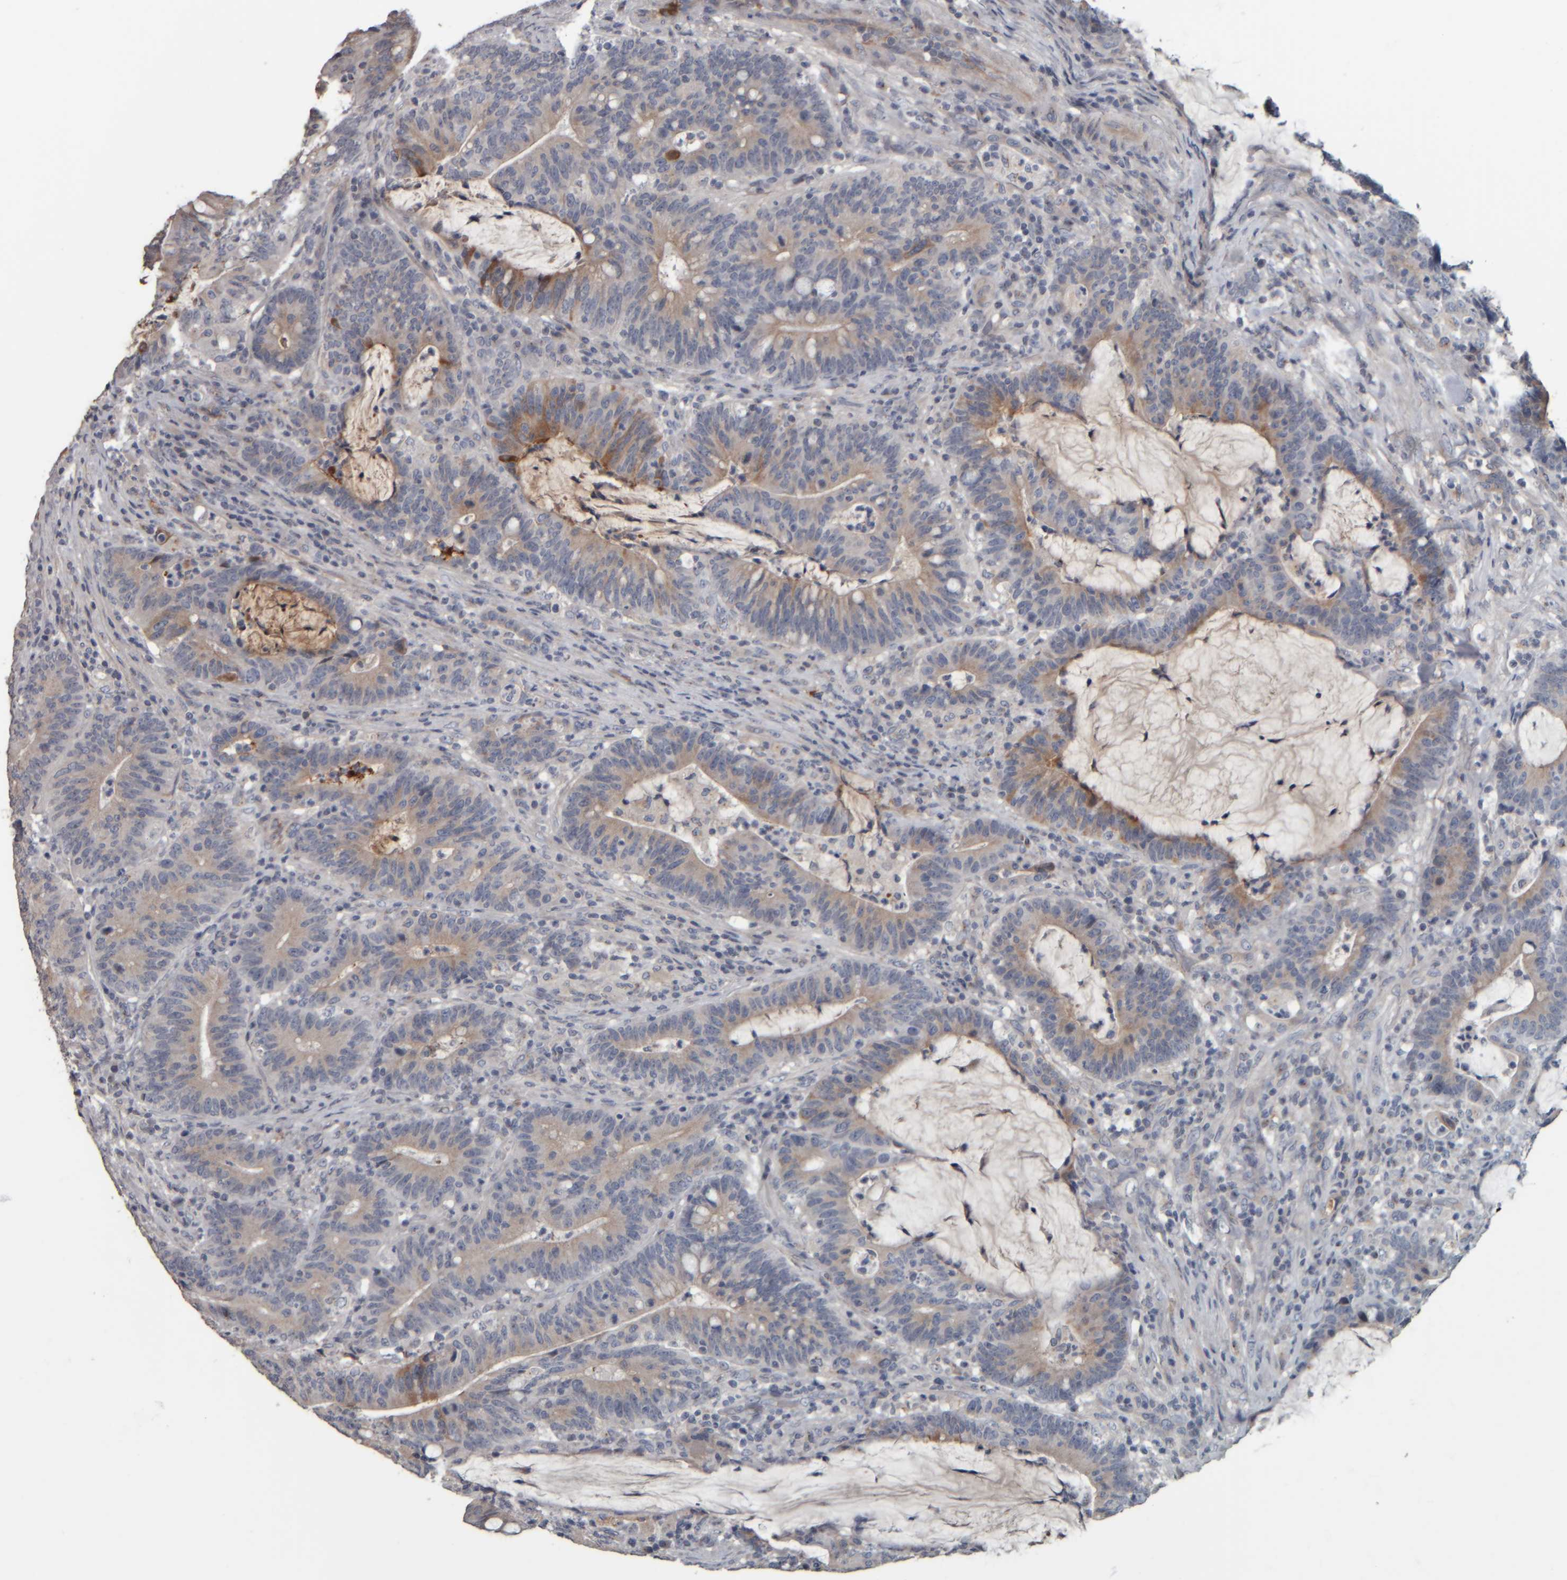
{"staining": {"intensity": "weak", "quantity": ">75%", "location": "cytoplasmic/membranous"}, "tissue": "colorectal cancer", "cell_type": "Tumor cells", "image_type": "cancer", "snomed": [{"axis": "morphology", "description": "Adenocarcinoma, NOS"}, {"axis": "topography", "description": "Colon"}], "caption": "About >75% of tumor cells in colorectal adenocarcinoma reveal weak cytoplasmic/membranous protein positivity as visualized by brown immunohistochemical staining.", "gene": "CAVIN4", "patient": {"sex": "female", "age": 66}}